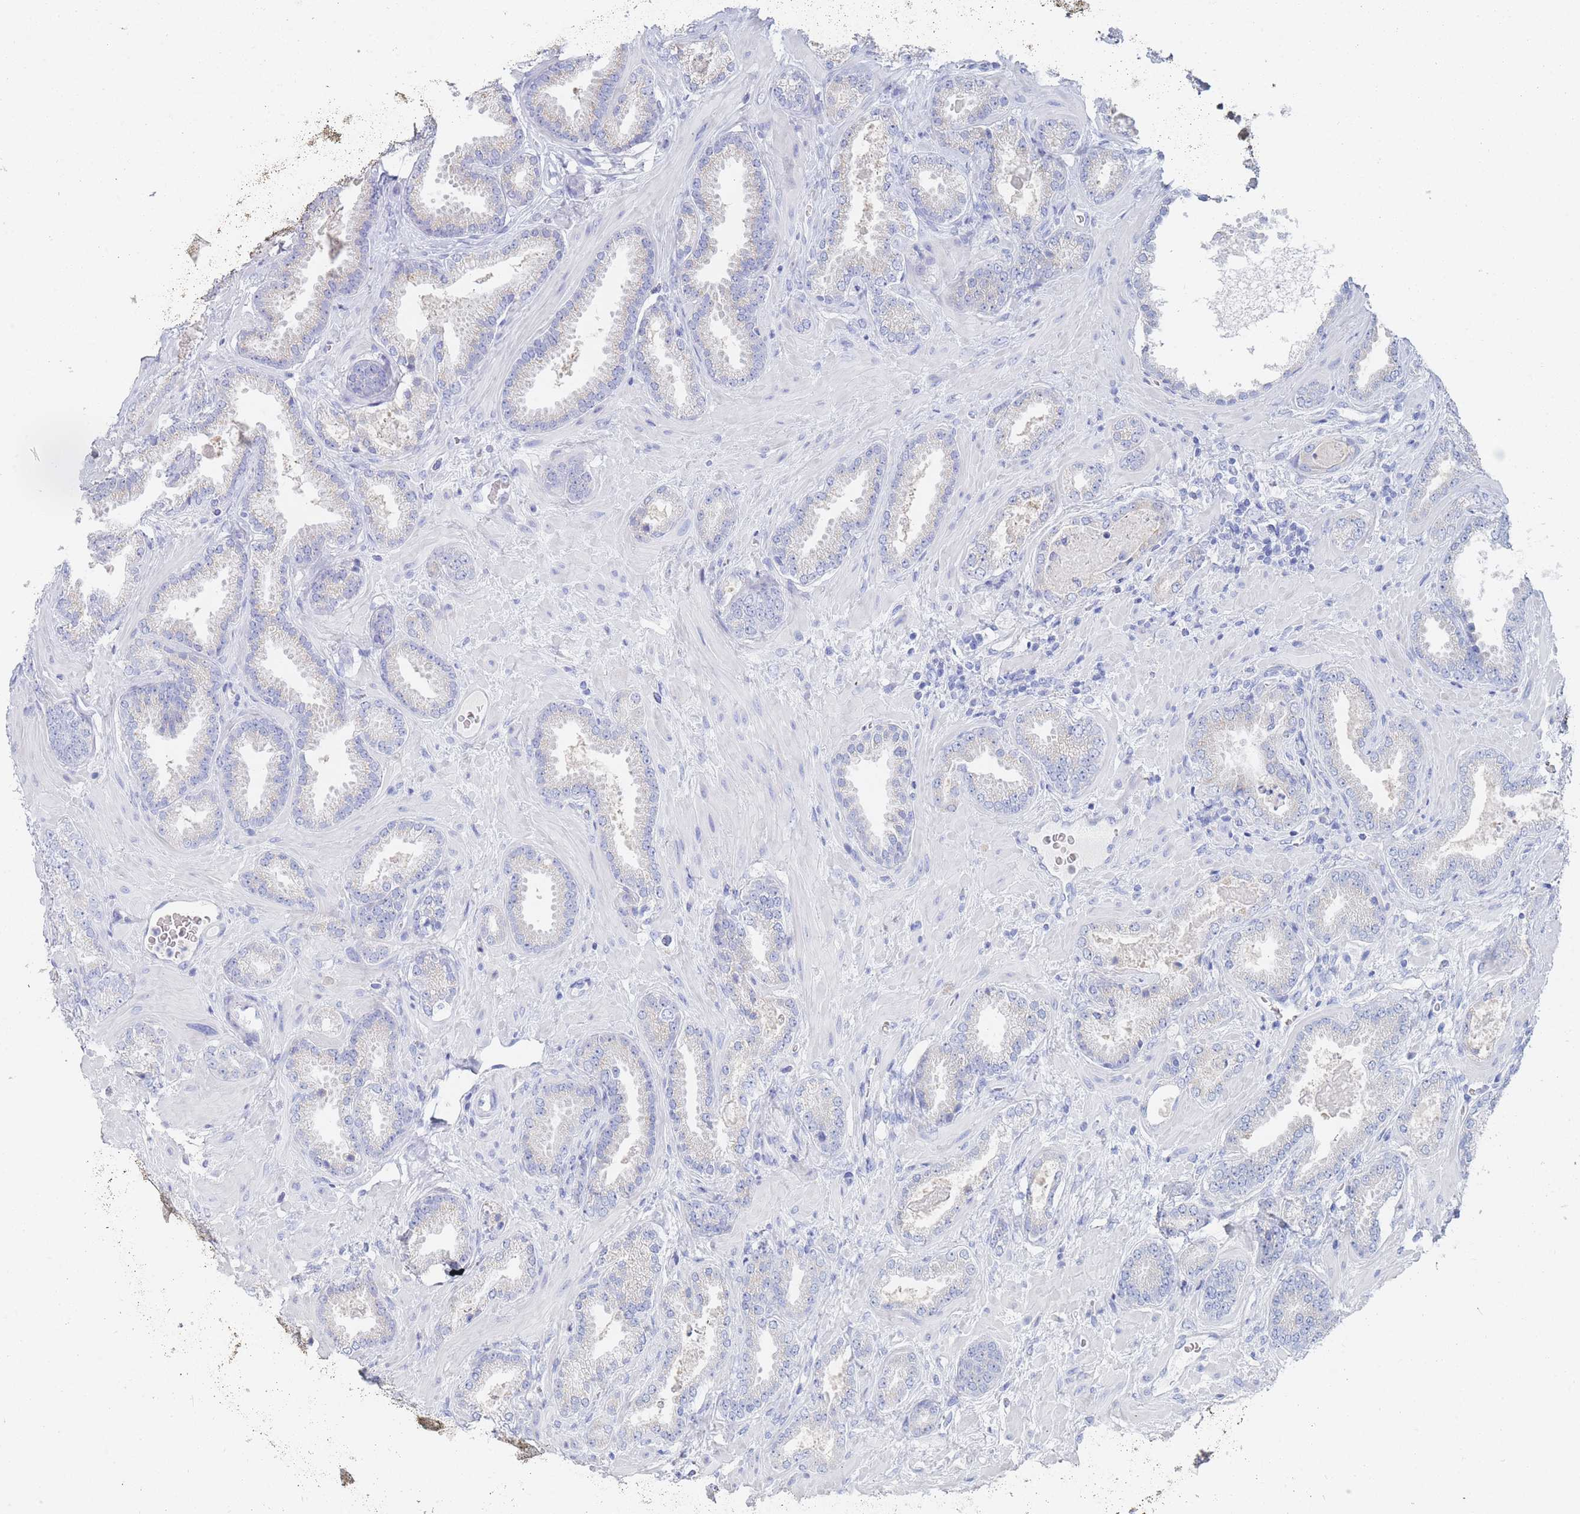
{"staining": {"intensity": "negative", "quantity": "none", "location": "none"}, "tissue": "prostate cancer", "cell_type": "Tumor cells", "image_type": "cancer", "snomed": [{"axis": "morphology", "description": "Adenocarcinoma, Low grade"}, {"axis": "topography", "description": "Prostate"}], "caption": "IHC micrograph of neoplastic tissue: human prostate low-grade adenocarcinoma stained with DAB reveals no significant protein staining in tumor cells.", "gene": "SLC25A35", "patient": {"sex": "male", "age": 62}}